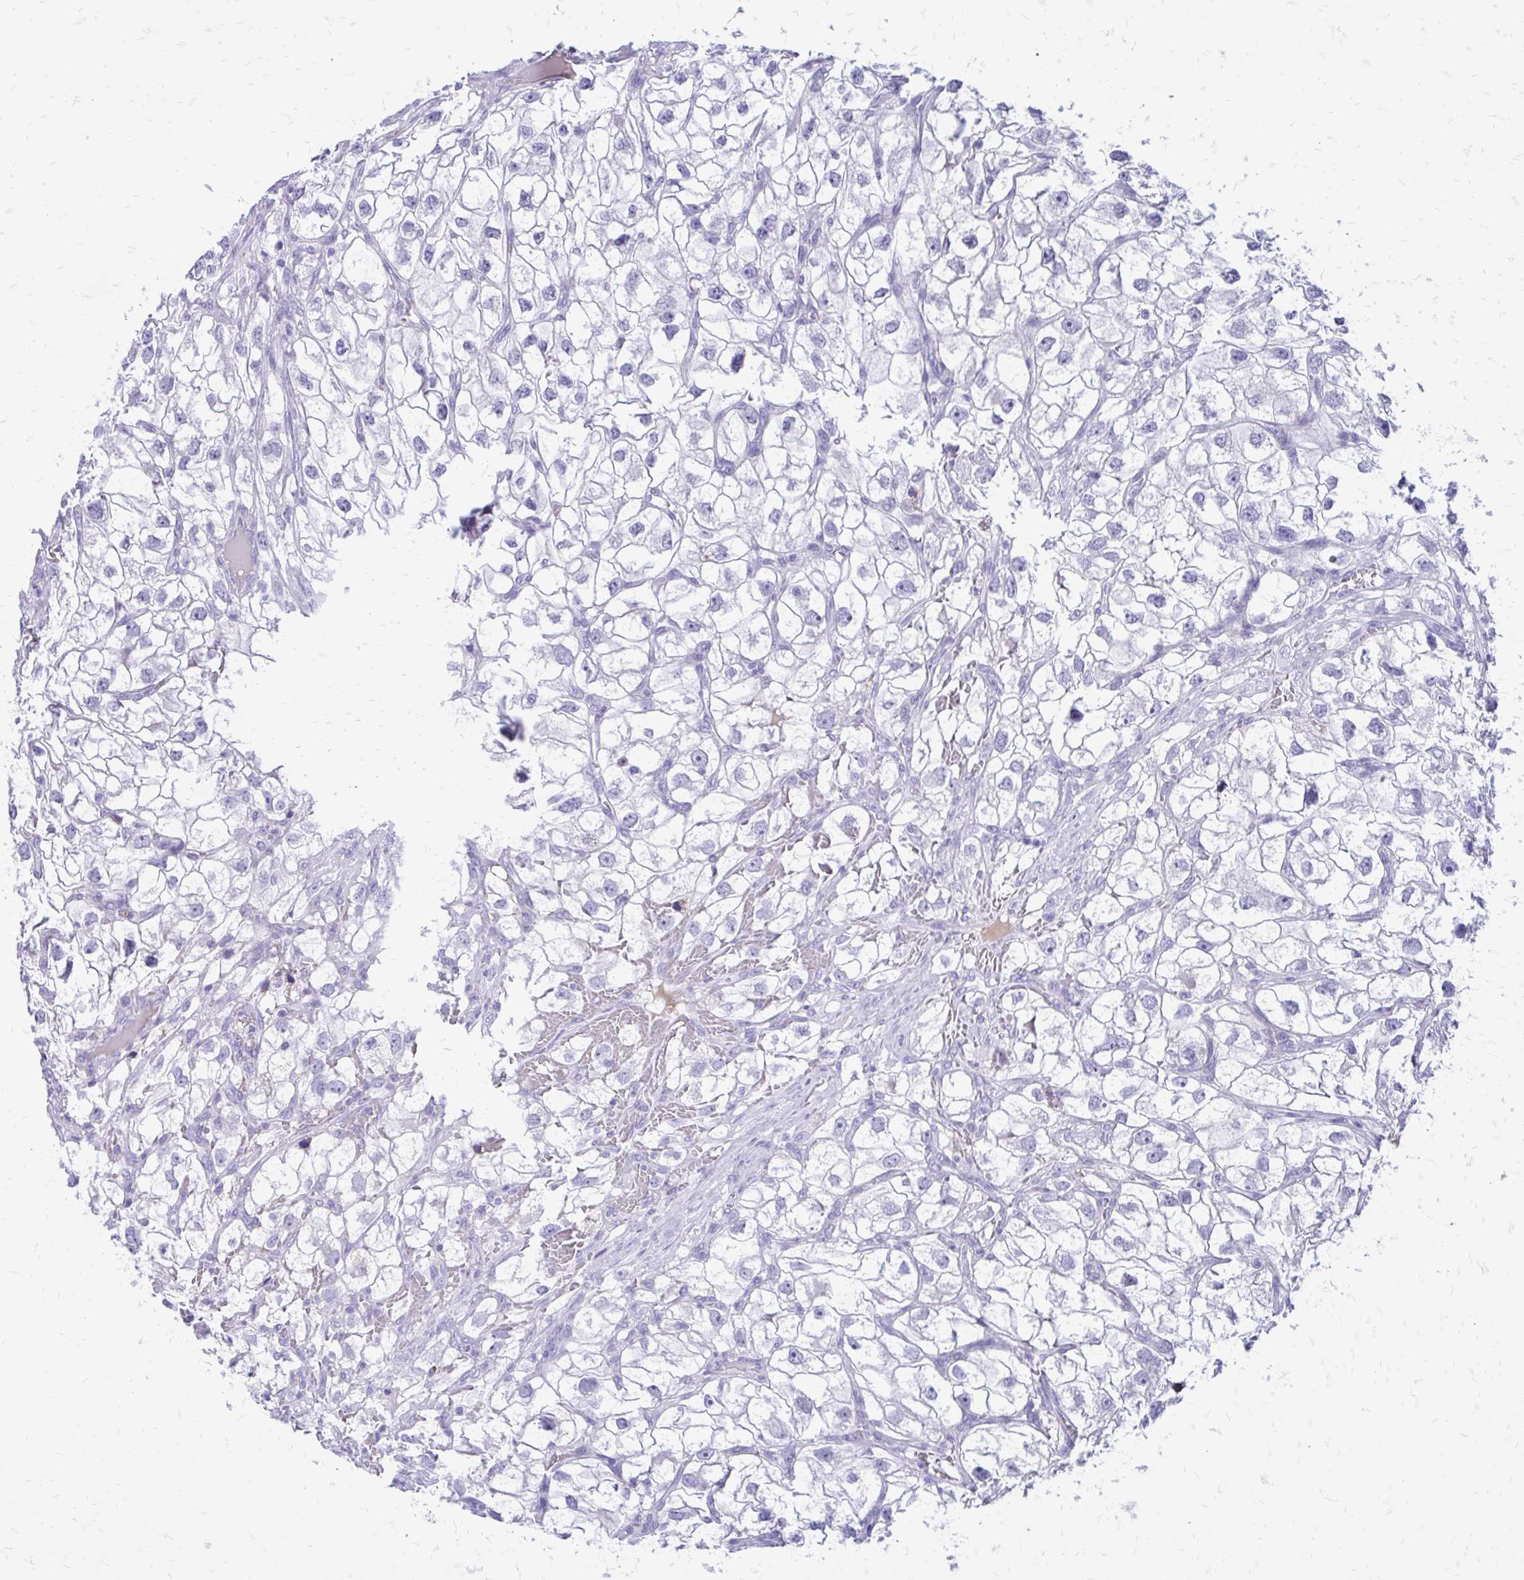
{"staining": {"intensity": "negative", "quantity": "none", "location": "none"}, "tissue": "renal cancer", "cell_type": "Tumor cells", "image_type": "cancer", "snomed": [{"axis": "morphology", "description": "Adenocarcinoma, NOS"}, {"axis": "topography", "description": "Kidney"}], "caption": "Protein analysis of renal cancer (adenocarcinoma) reveals no significant staining in tumor cells.", "gene": "SATL1", "patient": {"sex": "male", "age": 59}}